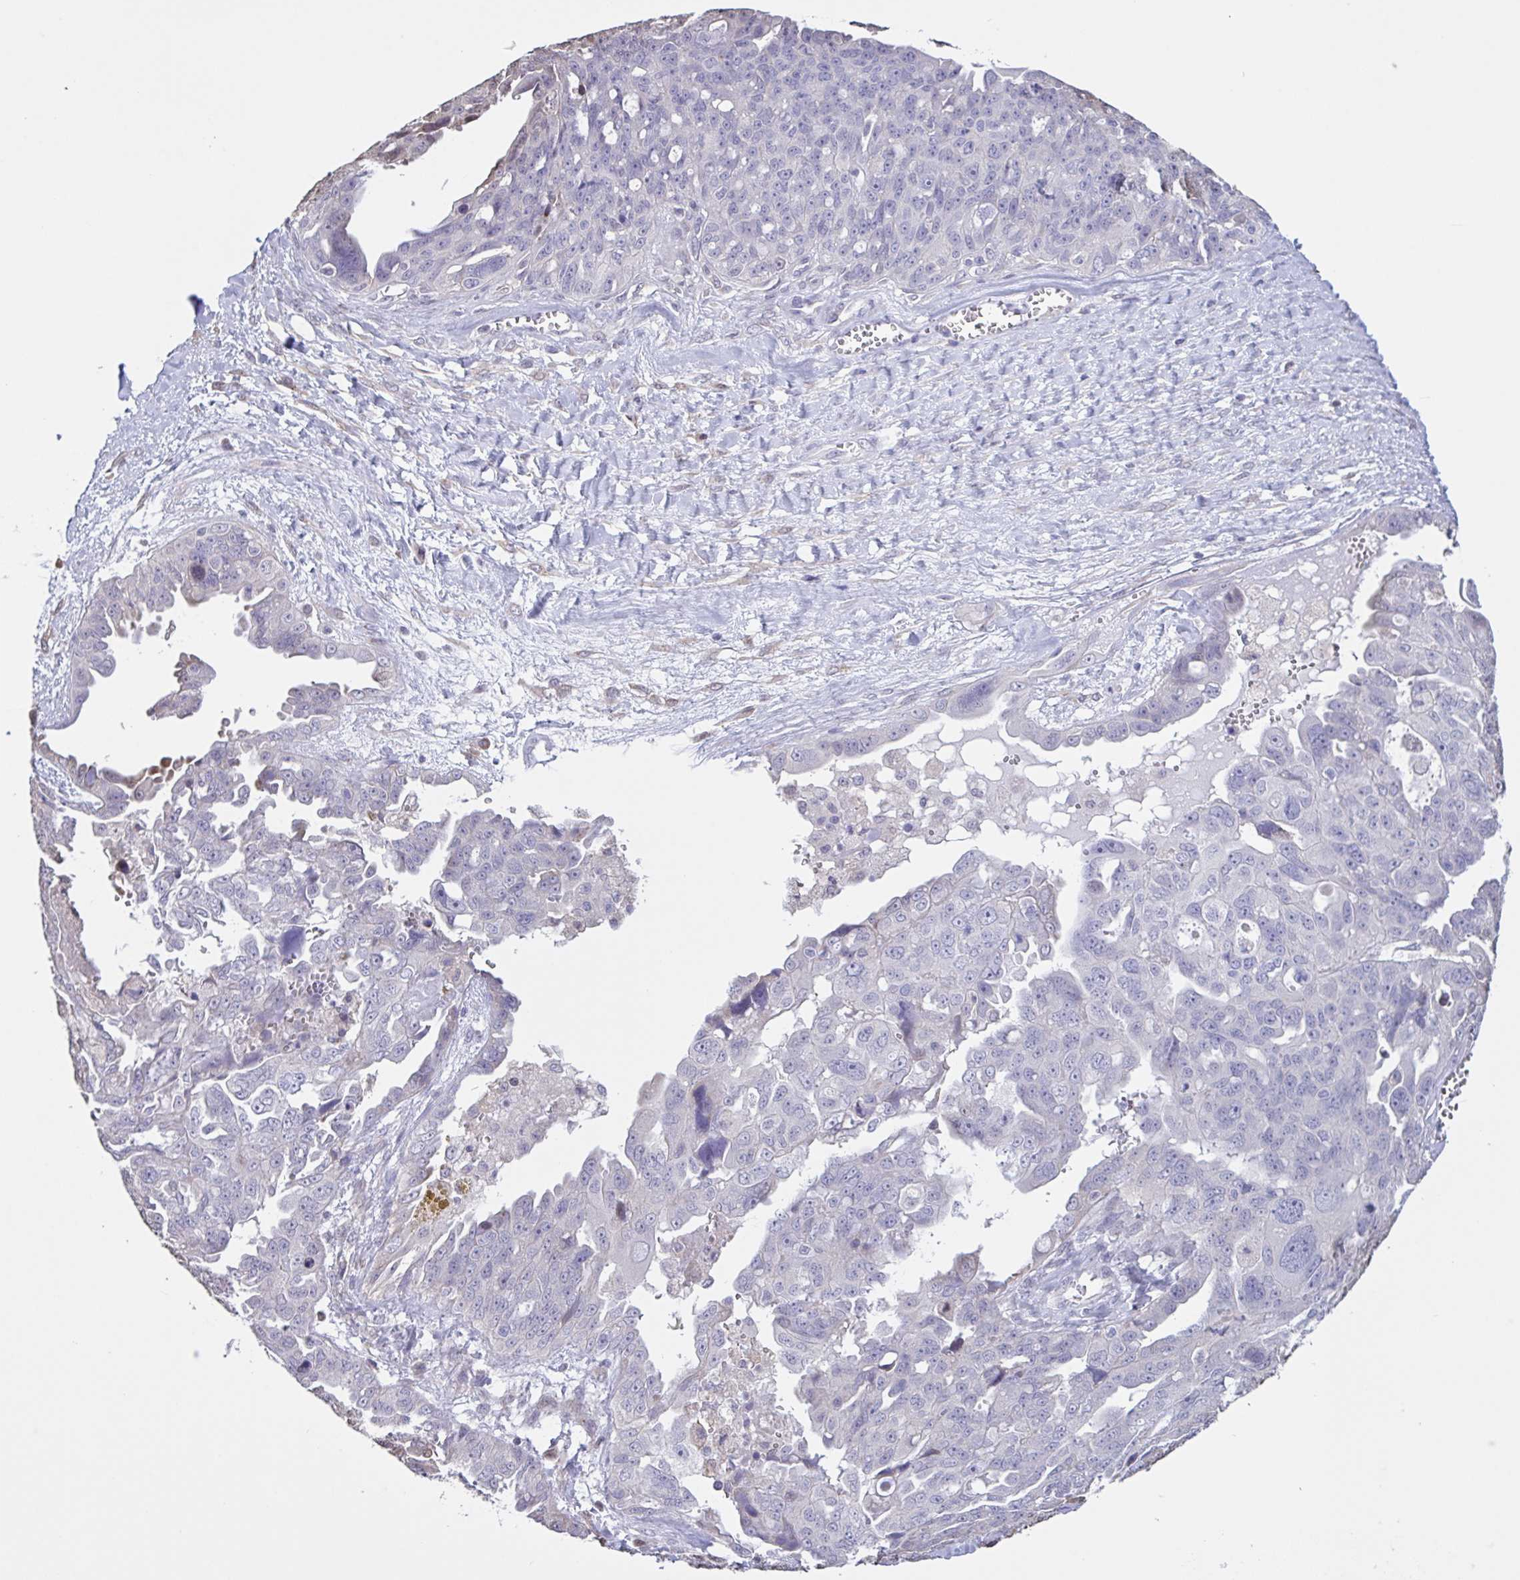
{"staining": {"intensity": "negative", "quantity": "none", "location": "none"}, "tissue": "ovarian cancer", "cell_type": "Tumor cells", "image_type": "cancer", "snomed": [{"axis": "morphology", "description": "Carcinoma, endometroid"}, {"axis": "topography", "description": "Ovary"}], "caption": "This is a image of immunohistochemistry staining of ovarian cancer, which shows no staining in tumor cells.", "gene": "MRGPRX2", "patient": {"sex": "female", "age": 70}}